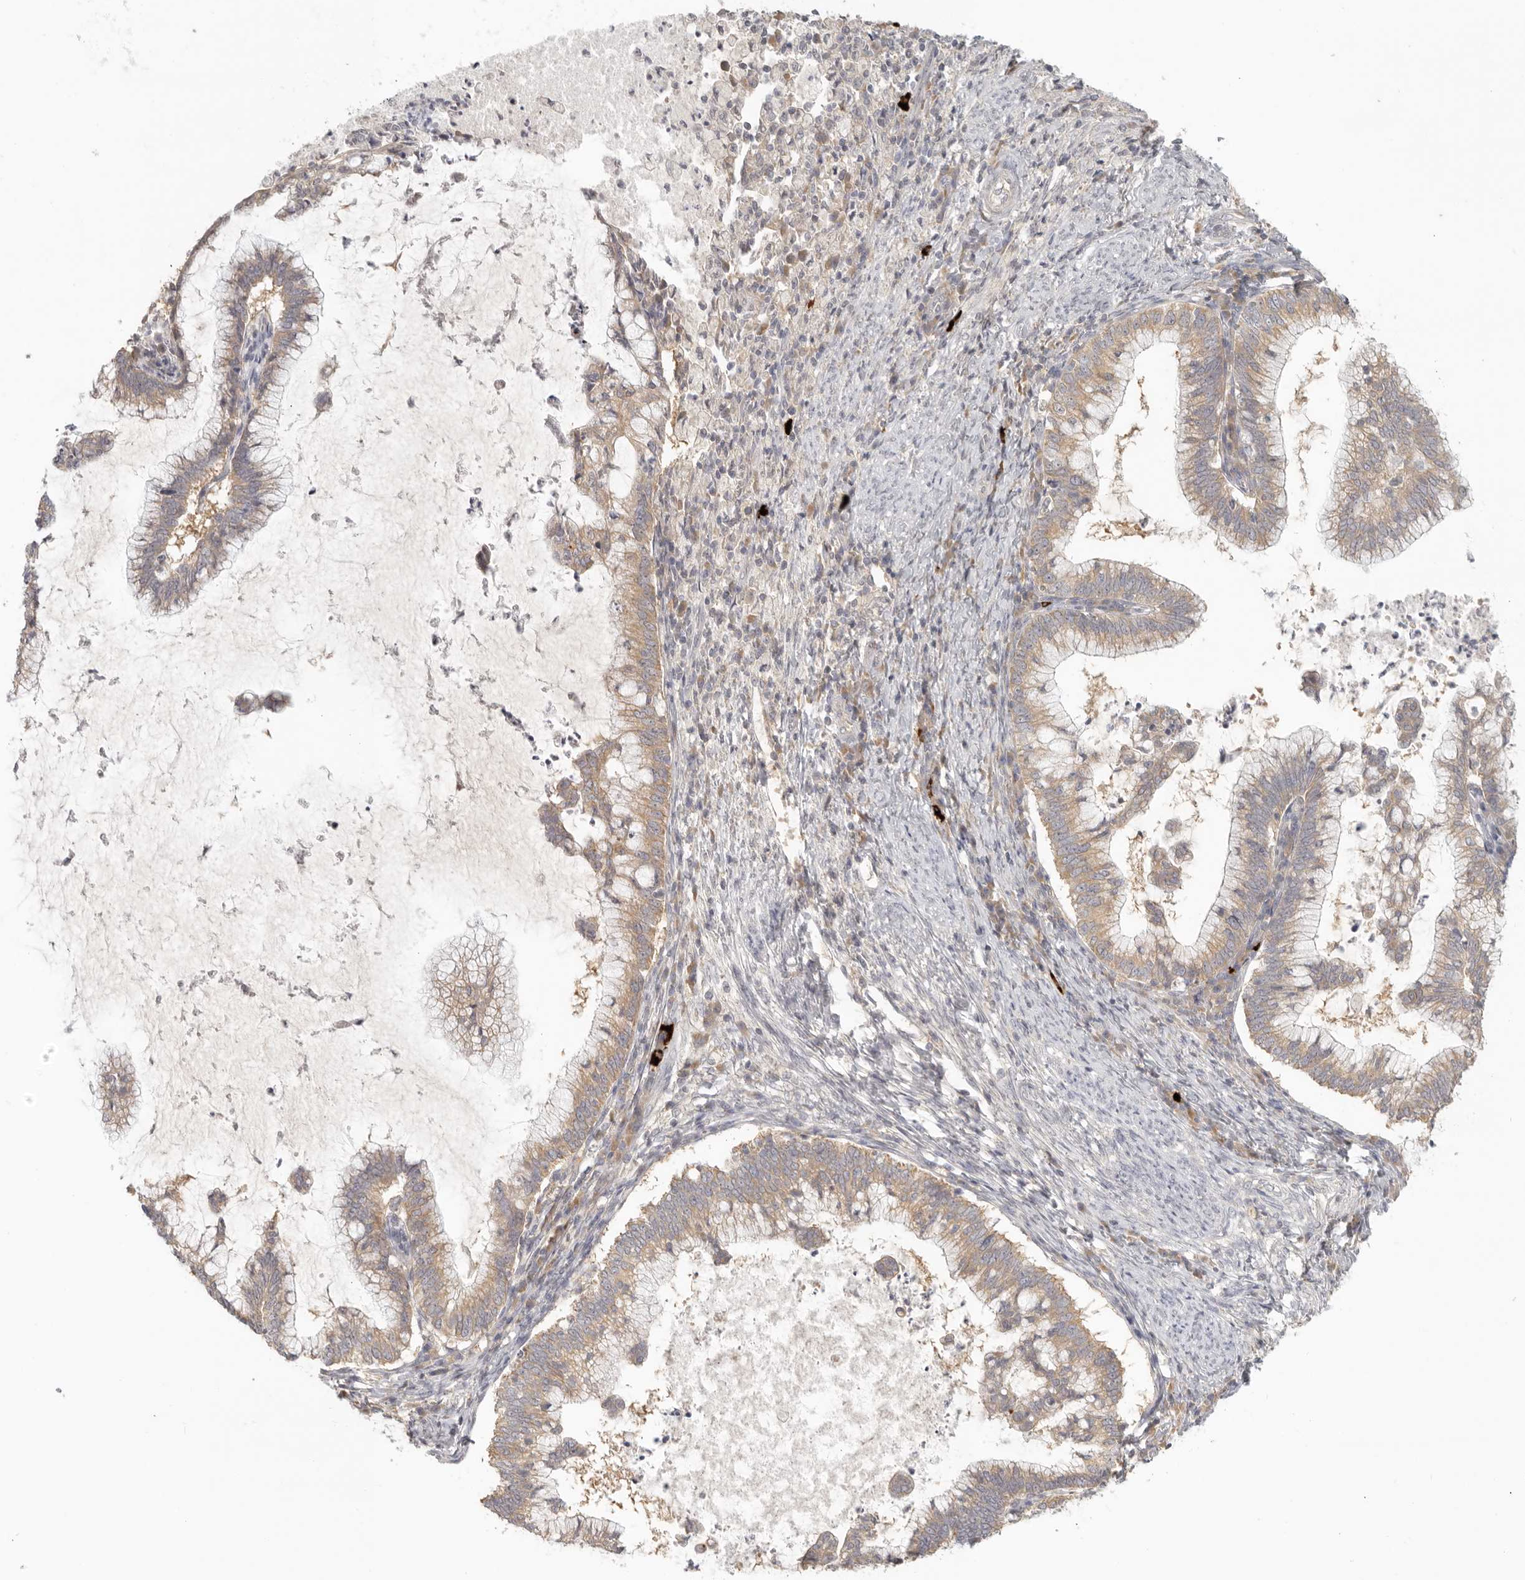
{"staining": {"intensity": "moderate", "quantity": ">75%", "location": "cytoplasmic/membranous"}, "tissue": "cervical cancer", "cell_type": "Tumor cells", "image_type": "cancer", "snomed": [{"axis": "morphology", "description": "Adenocarcinoma, NOS"}, {"axis": "topography", "description": "Cervix"}], "caption": "Protein staining of cervical adenocarcinoma tissue shows moderate cytoplasmic/membranous positivity in about >75% of tumor cells. (DAB (3,3'-diaminobenzidine) = brown stain, brightfield microscopy at high magnification).", "gene": "AHDC1", "patient": {"sex": "female", "age": 36}}